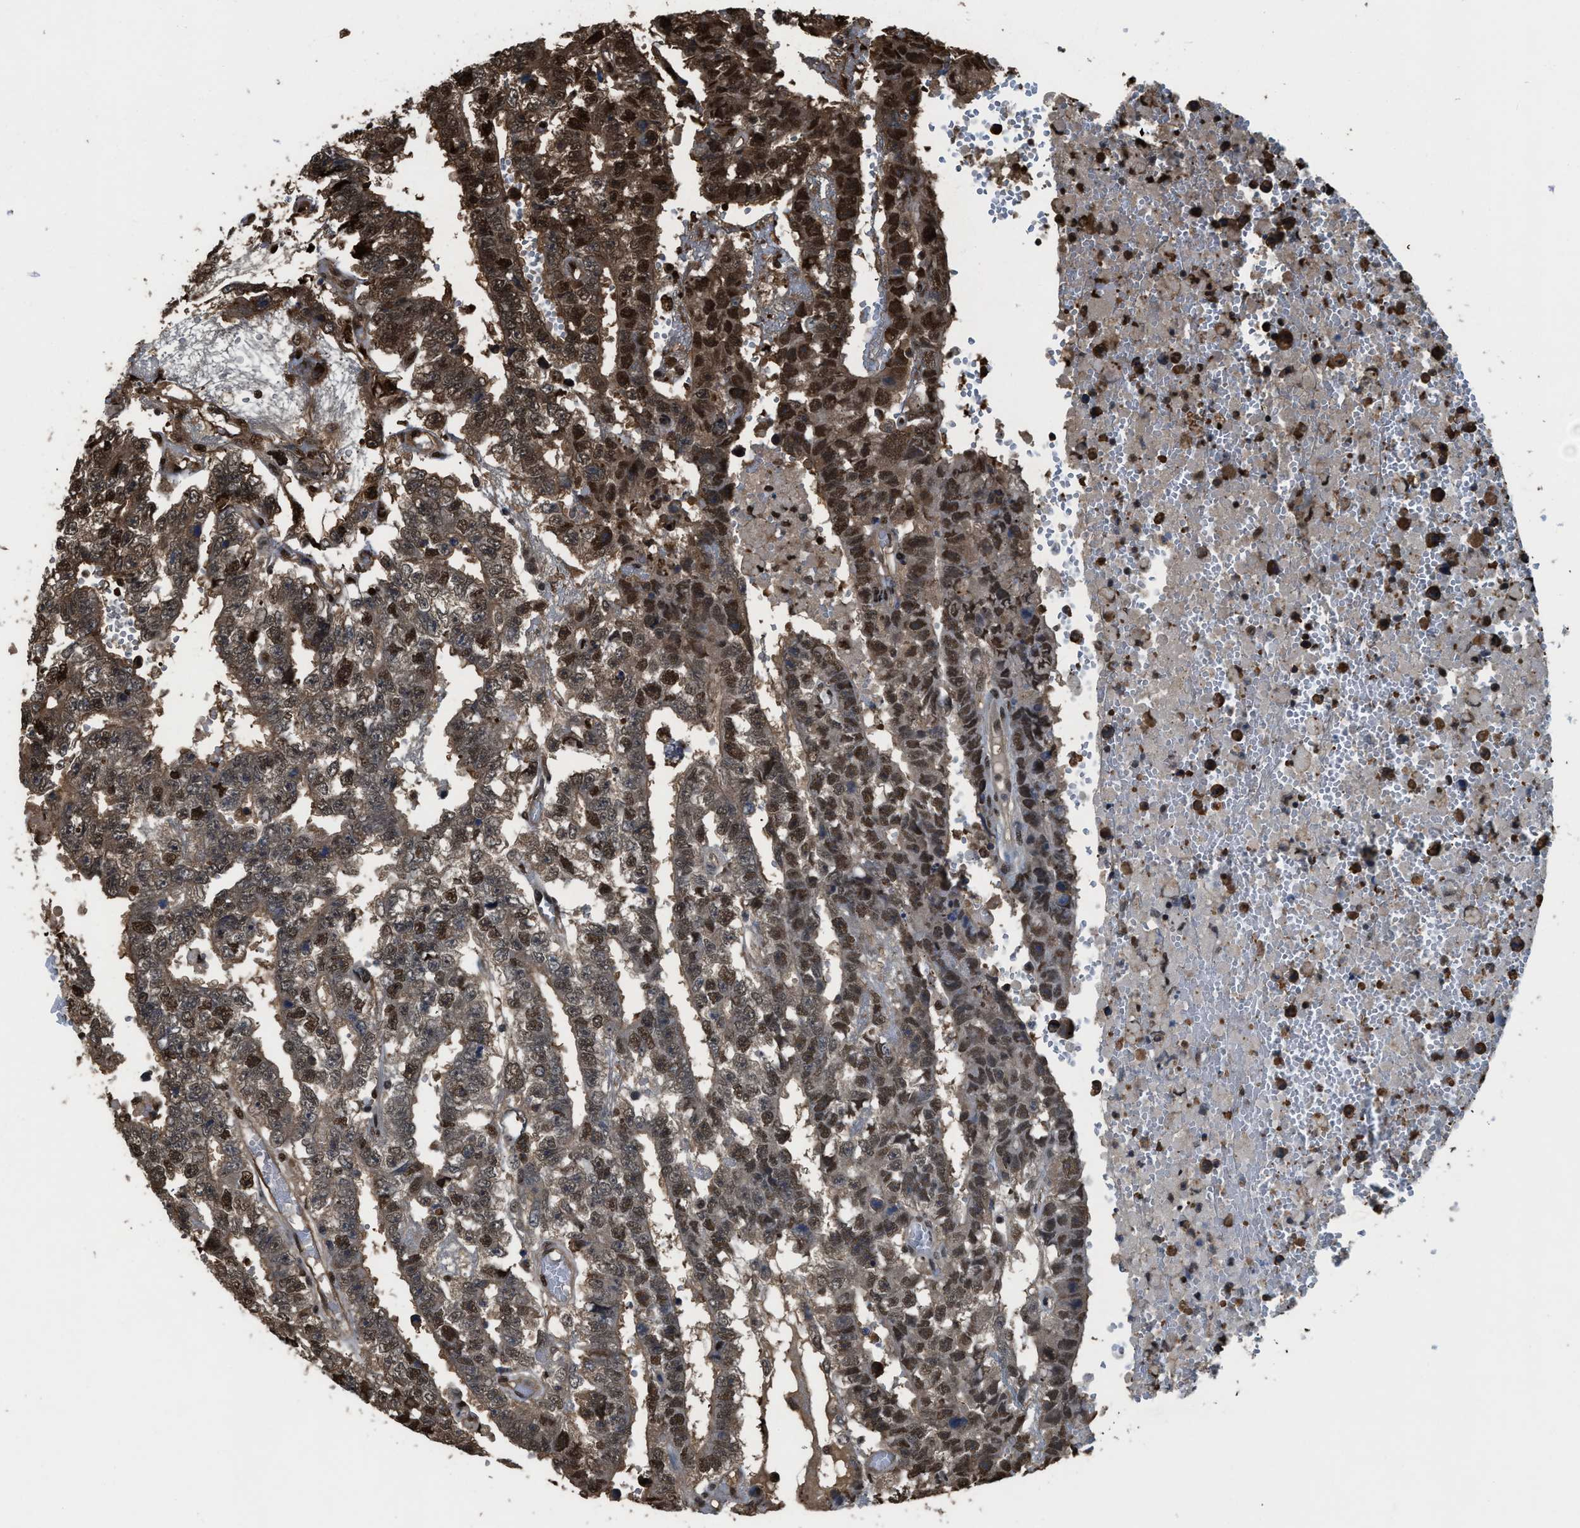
{"staining": {"intensity": "moderate", "quantity": ">75%", "location": "cytoplasmic/membranous,nuclear"}, "tissue": "testis cancer", "cell_type": "Tumor cells", "image_type": "cancer", "snomed": [{"axis": "morphology", "description": "Carcinoma, Embryonal, NOS"}, {"axis": "topography", "description": "Testis"}], "caption": "Protein analysis of embryonal carcinoma (testis) tissue displays moderate cytoplasmic/membranous and nuclear staining in approximately >75% of tumor cells. The protein of interest is shown in brown color, while the nuclei are stained blue.", "gene": "FNTA", "patient": {"sex": "male", "age": 25}}